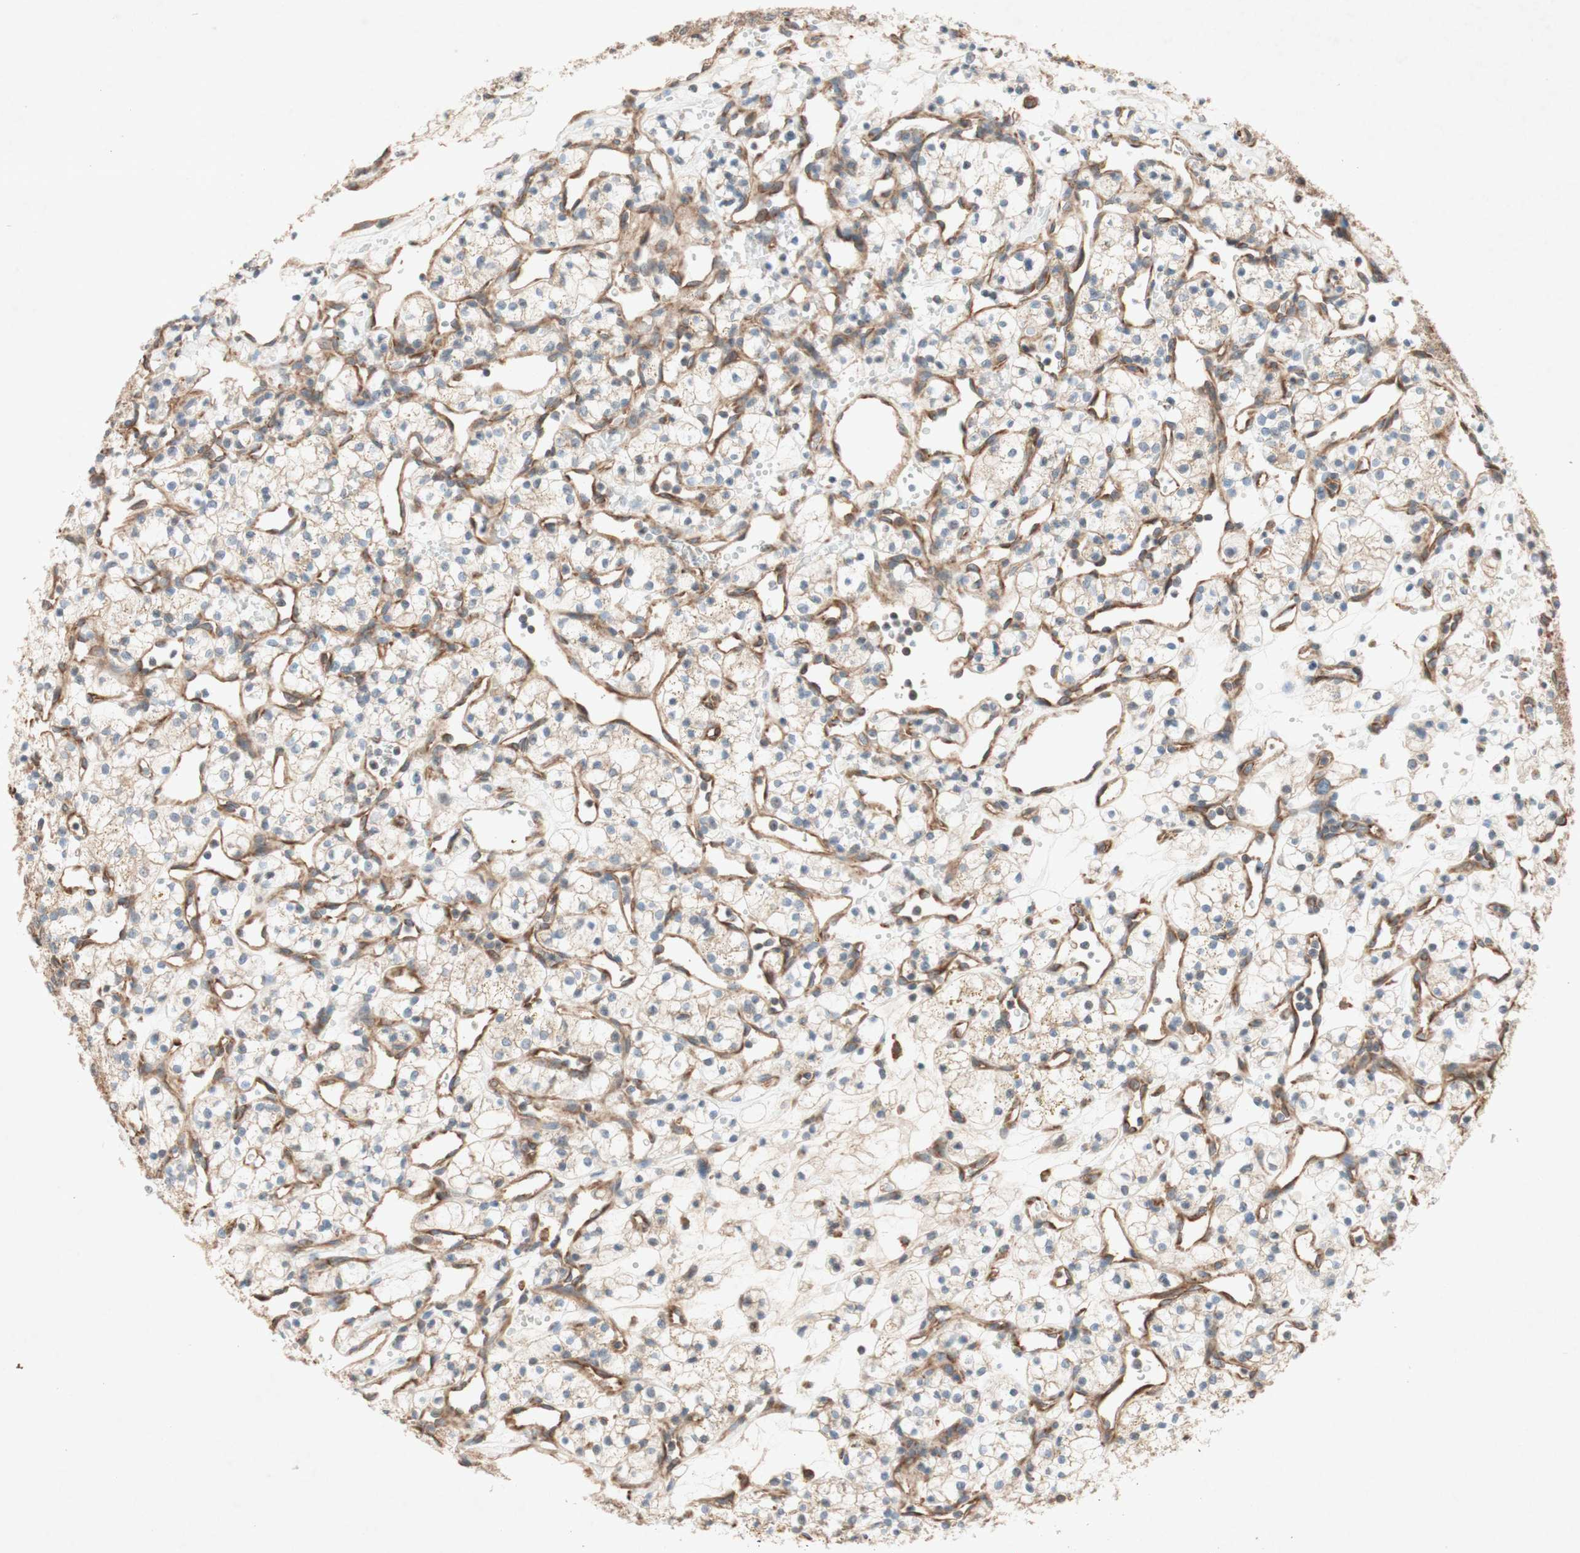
{"staining": {"intensity": "weak", "quantity": "25%-75%", "location": "cytoplasmic/membranous"}, "tissue": "renal cancer", "cell_type": "Tumor cells", "image_type": "cancer", "snomed": [{"axis": "morphology", "description": "Adenocarcinoma, NOS"}, {"axis": "topography", "description": "Kidney"}], "caption": "Immunohistochemical staining of human adenocarcinoma (renal) shows weak cytoplasmic/membranous protein positivity in approximately 25%-75% of tumor cells.", "gene": "SOCS2", "patient": {"sex": "female", "age": 60}}